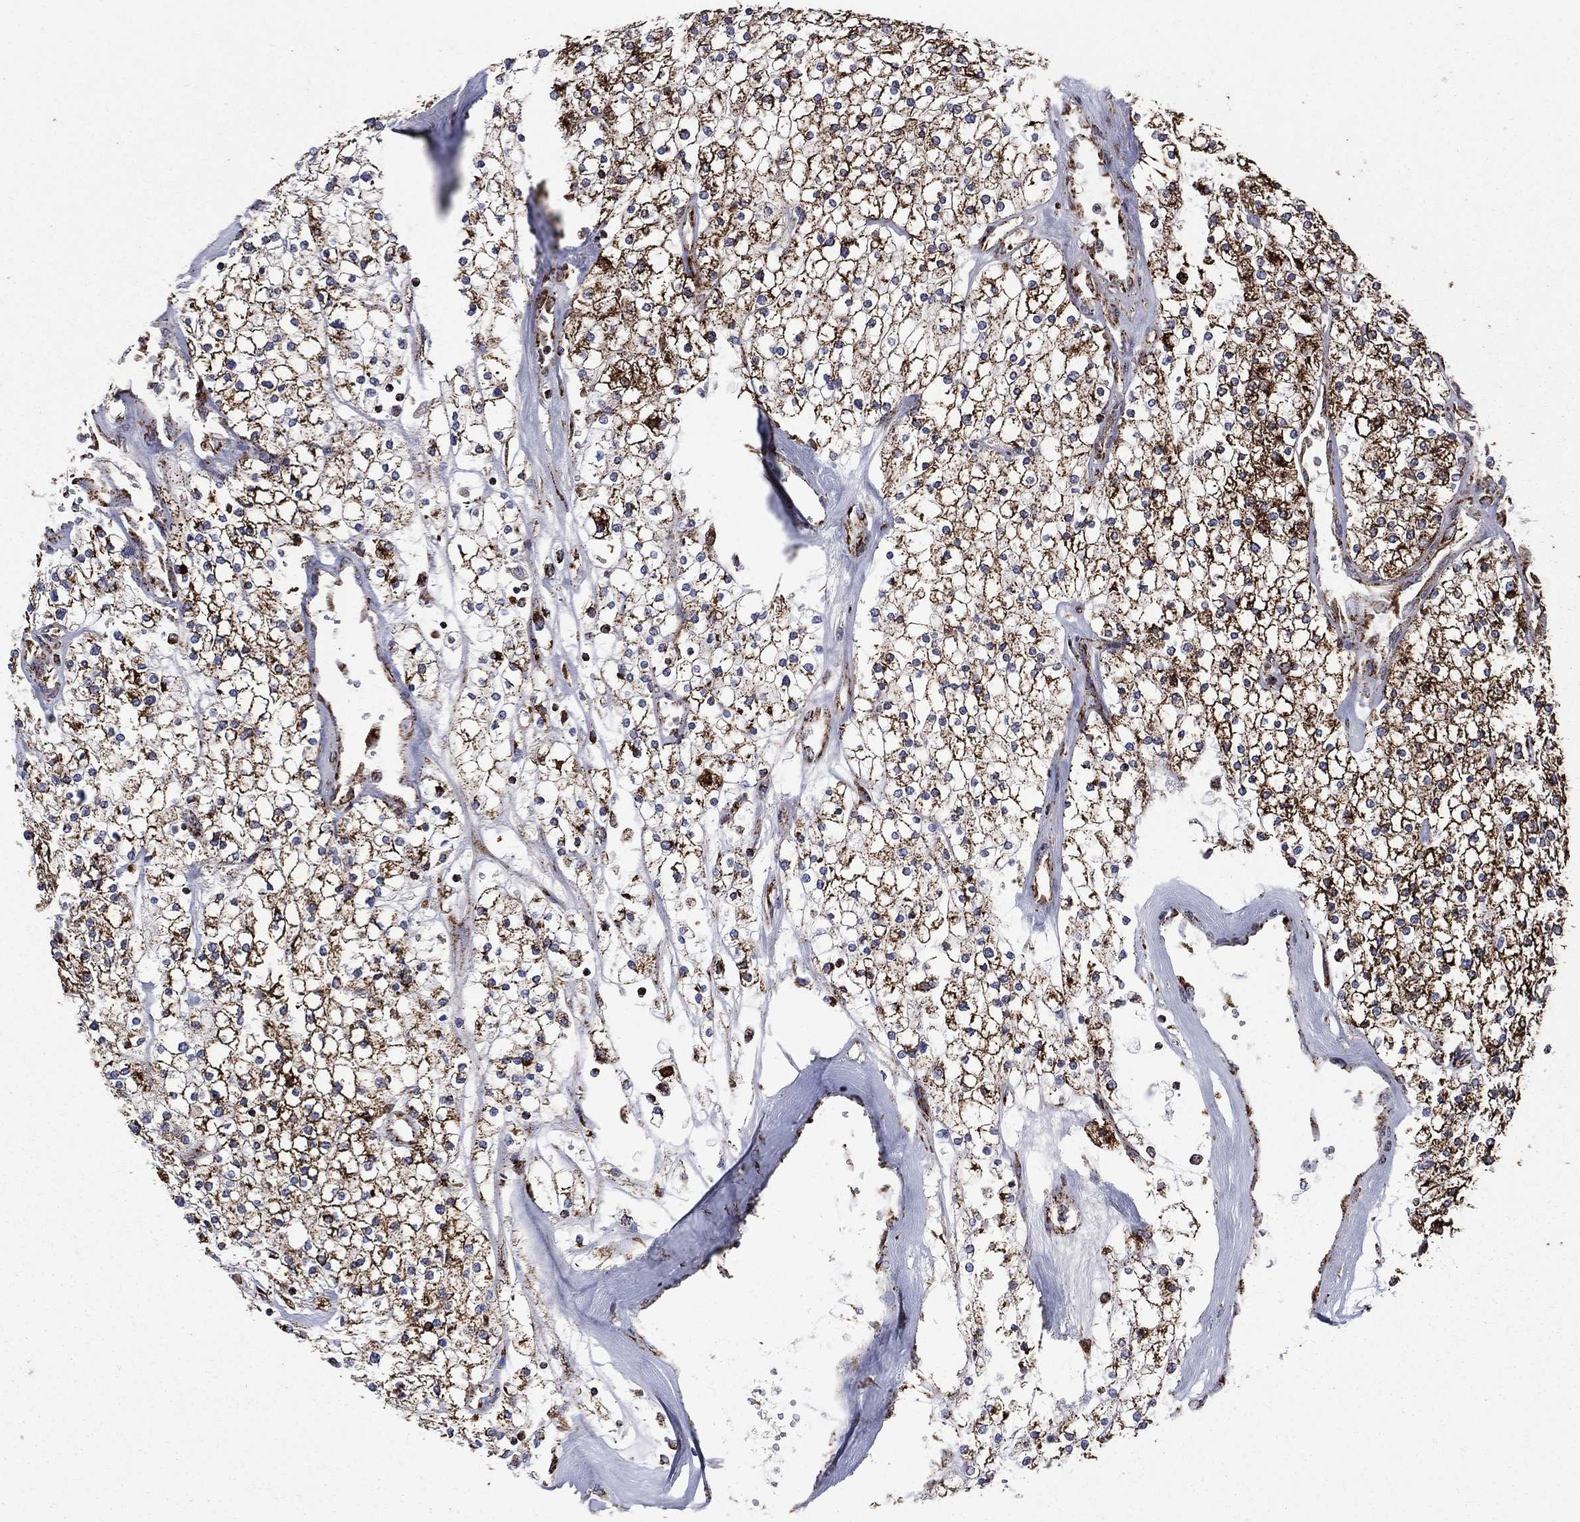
{"staining": {"intensity": "strong", "quantity": ">75%", "location": "cytoplasmic/membranous"}, "tissue": "renal cancer", "cell_type": "Tumor cells", "image_type": "cancer", "snomed": [{"axis": "morphology", "description": "Adenocarcinoma, NOS"}, {"axis": "topography", "description": "Kidney"}], "caption": "High-power microscopy captured an immunohistochemistry (IHC) photomicrograph of renal cancer (adenocarcinoma), revealing strong cytoplasmic/membranous staining in about >75% of tumor cells.", "gene": "GOT2", "patient": {"sex": "male", "age": 80}}